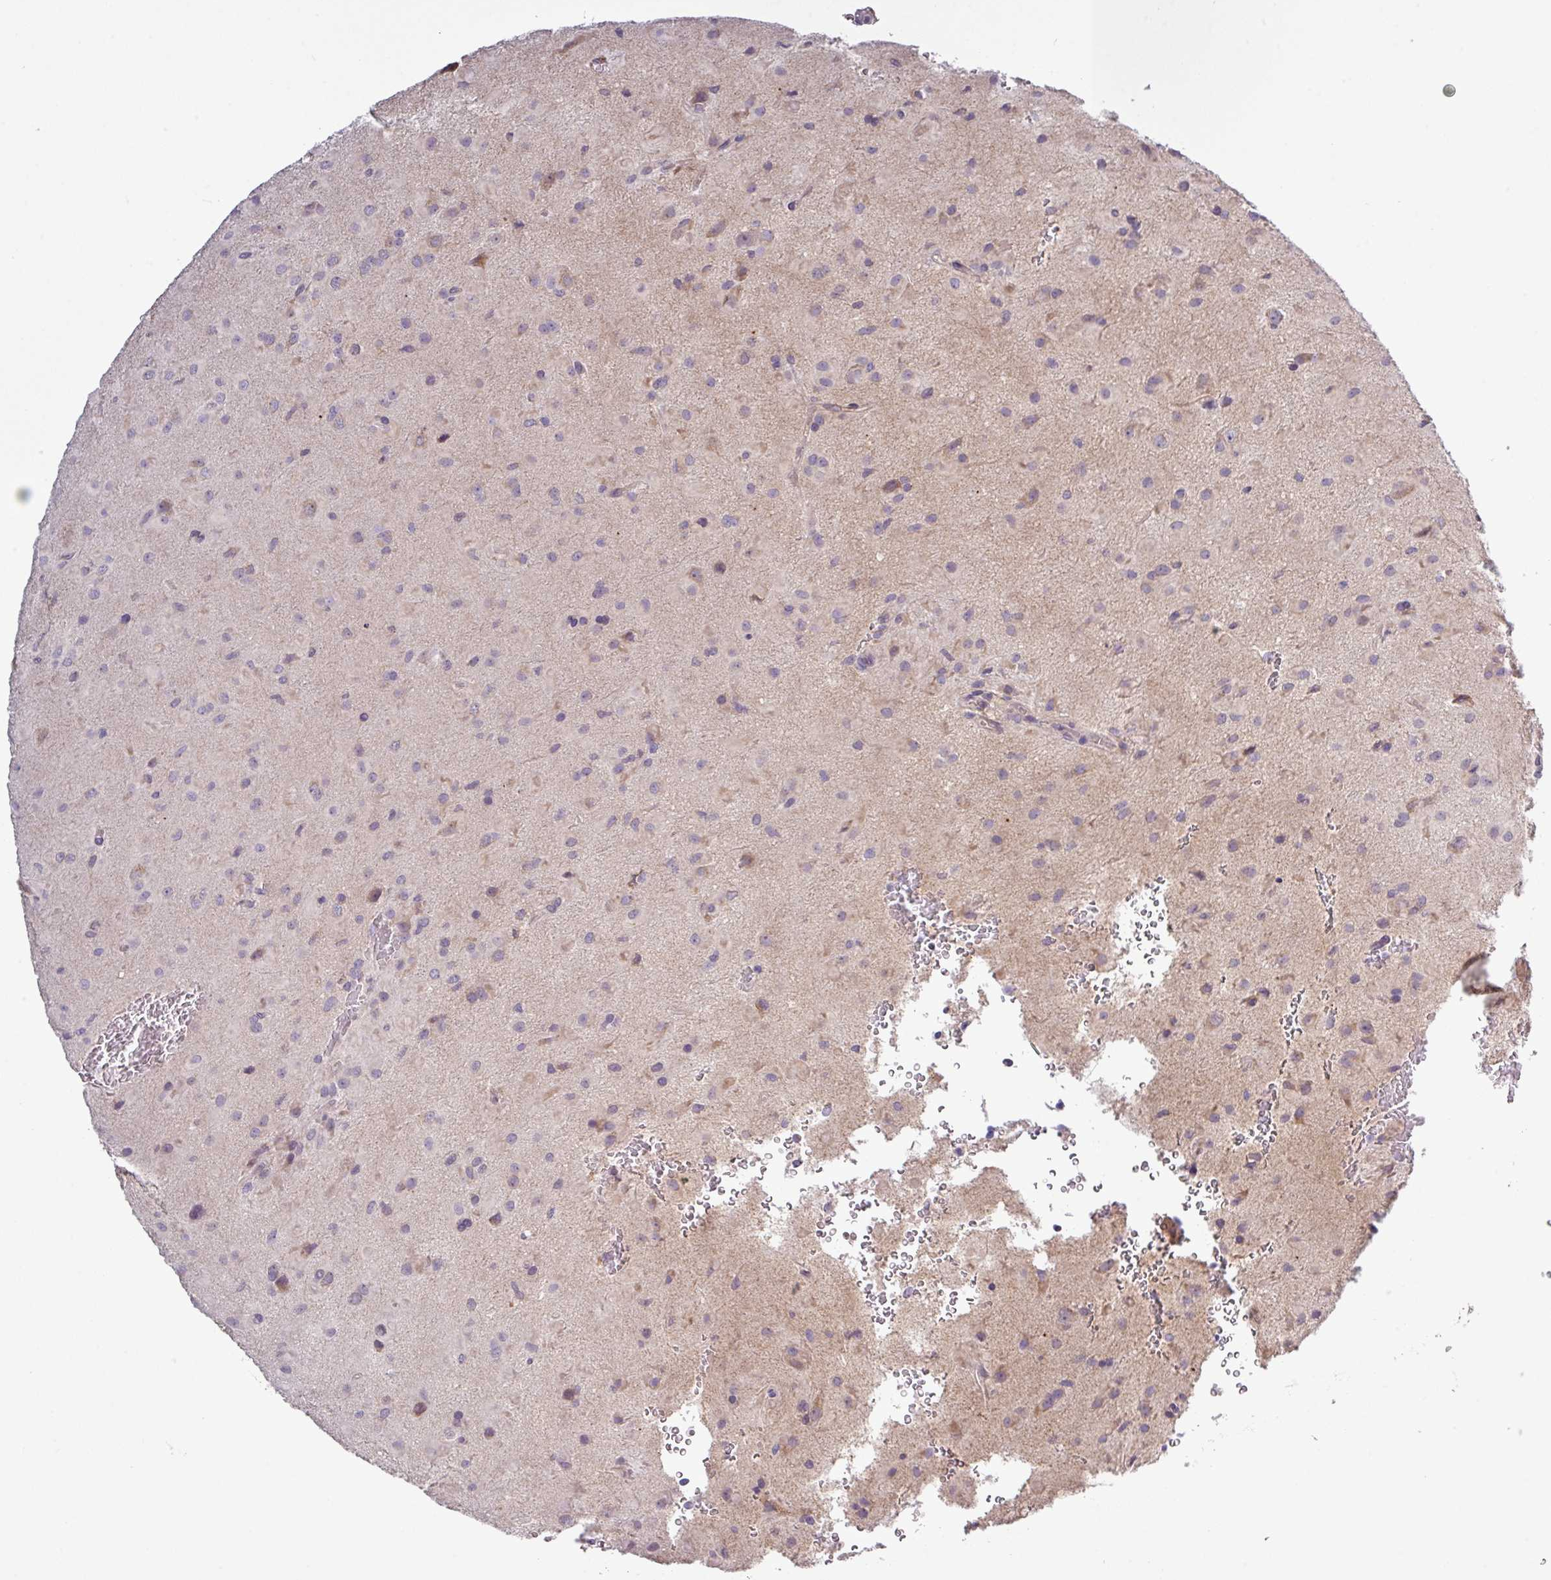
{"staining": {"intensity": "weak", "quantity": "<25%", "location": "cytoplasmic/membranous"}, "tissue": "glioma", "cell_type": "Tumor cells", "image_type": "cancer", "snomed": [{"axis": "morphology", "description": "Glioma, malignant, Low grade"}, {"axis": "topography", "description": "Brain"}], "caption": "Protein analysis of malignant glioma (low-grade) displays no significant expression in tumor cells.", "gene": "TMEM62", "patient": {"sex": "male", "age": 58}}